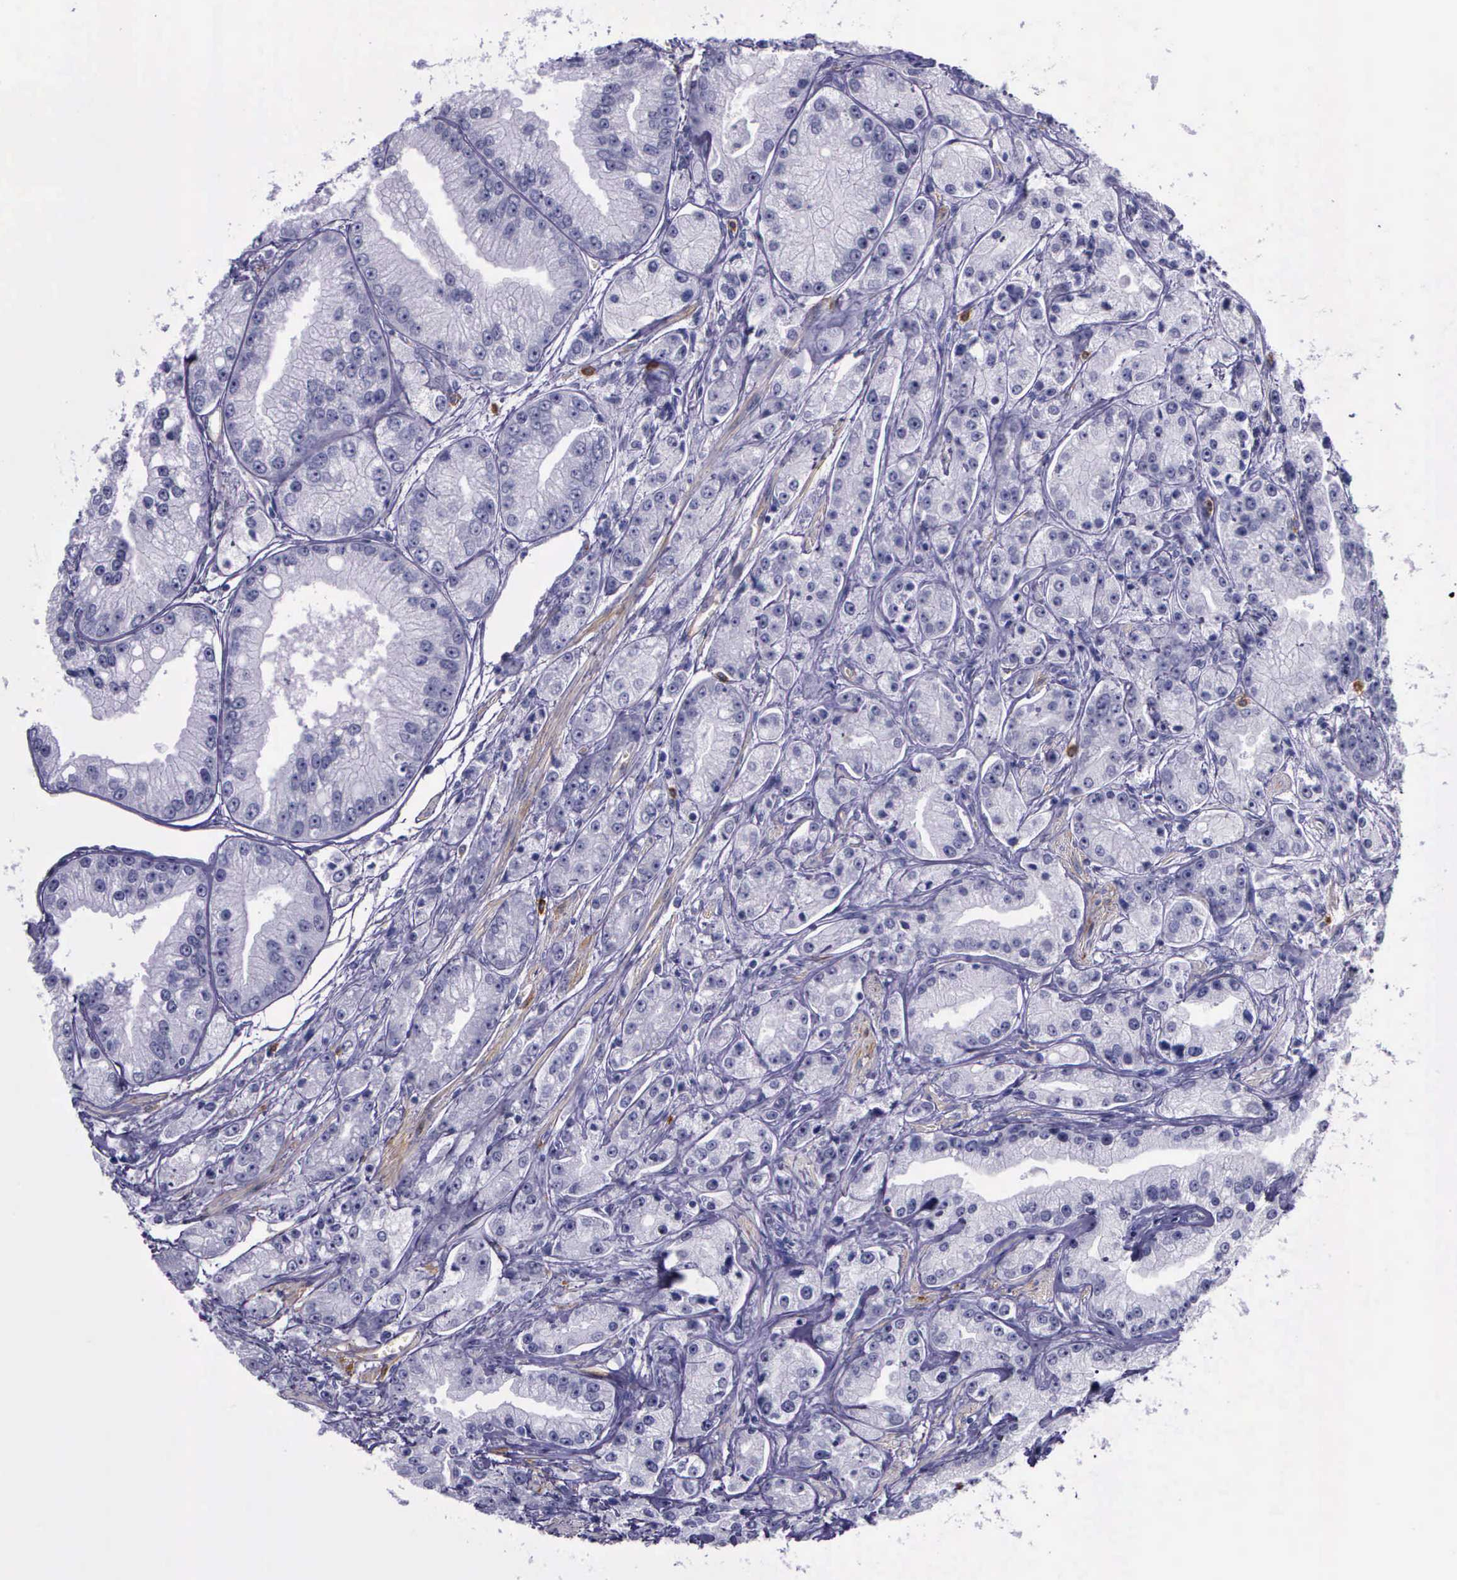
{"staining": {"intensity": "negative", "quantity": "none", "location": "none"}, "tissue": "prostate cancer", "cell_type": "Tumor cells", "image_type": "cancer", "snomed": [{"axis": "morphology", "description": "Adenocarcinoma, Medium grade"}, {"axis": "topography", "description": "Prostate"}], "caption": "Tumor cells show no significant protein positivity in prostate cancer. Brightfield microscopy of immunohistochemistry (IHC) stained with DAB (3,3'-diaminobenzidine) (brown) and hematoxylin (blue), captured at high magnification.", "gene": "AHNAK2", "patient": {"sex": "male", "age": 72}}